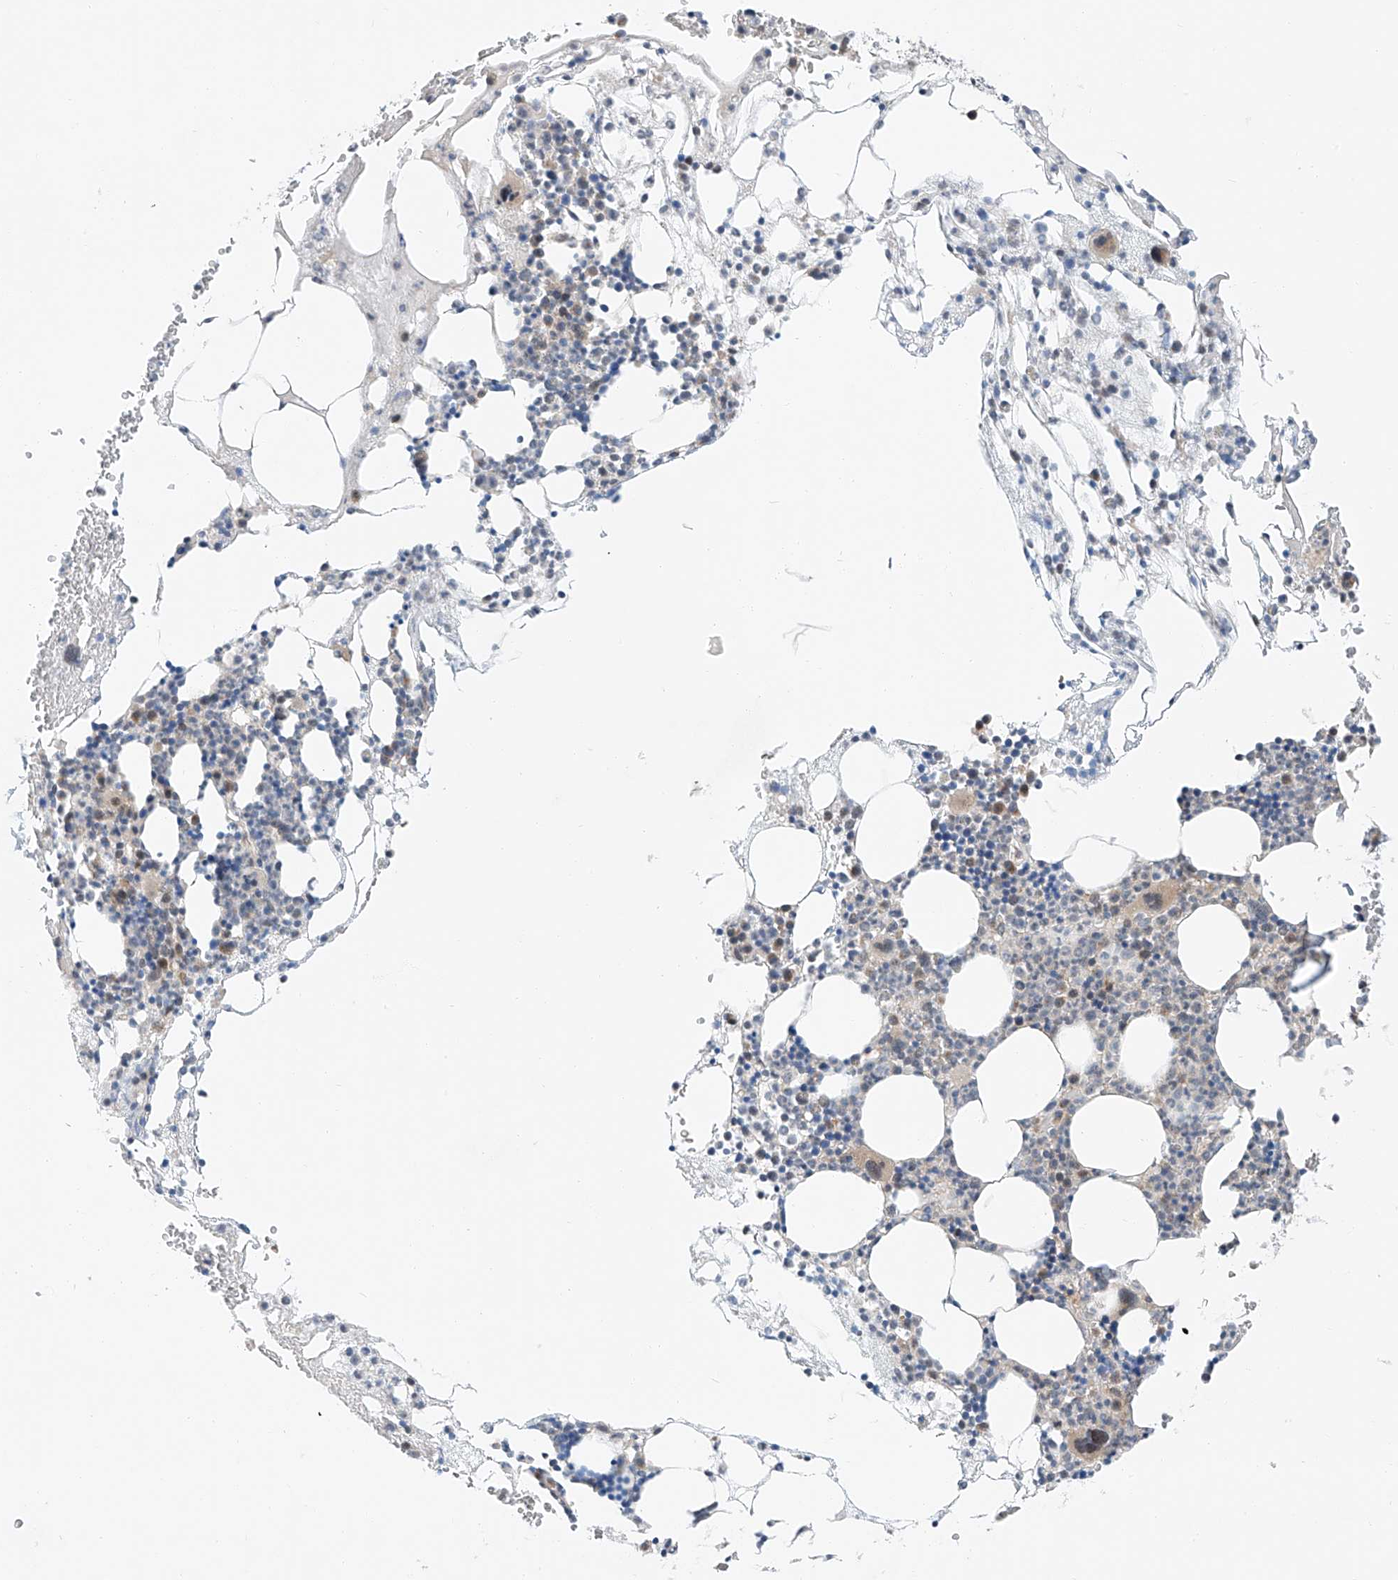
{"staining": {"intensity": "weak", "quantity": "<25%", "location": "cytoplasmic/membranous"}, "tissue": "bone marrow", "cell_type": "Hematopoietic cells", "image_type": "normal", "snomed": [{"axis": "morphology", "description": "Normal tissue, NOS"}, {"axis": "morphology", "description": "Inflammation, NOS"}, {"axis": "topography", "description": "Bone marrow"}], "caption": "This micrograph is of benign bone marrow stained with IHC to label a protein in brown with the nuclei are counter-stained blue. There is no staining in hematopoietic cells.", "gene": "CLDND1", "patient": {"sex": "female", "age": 78}}